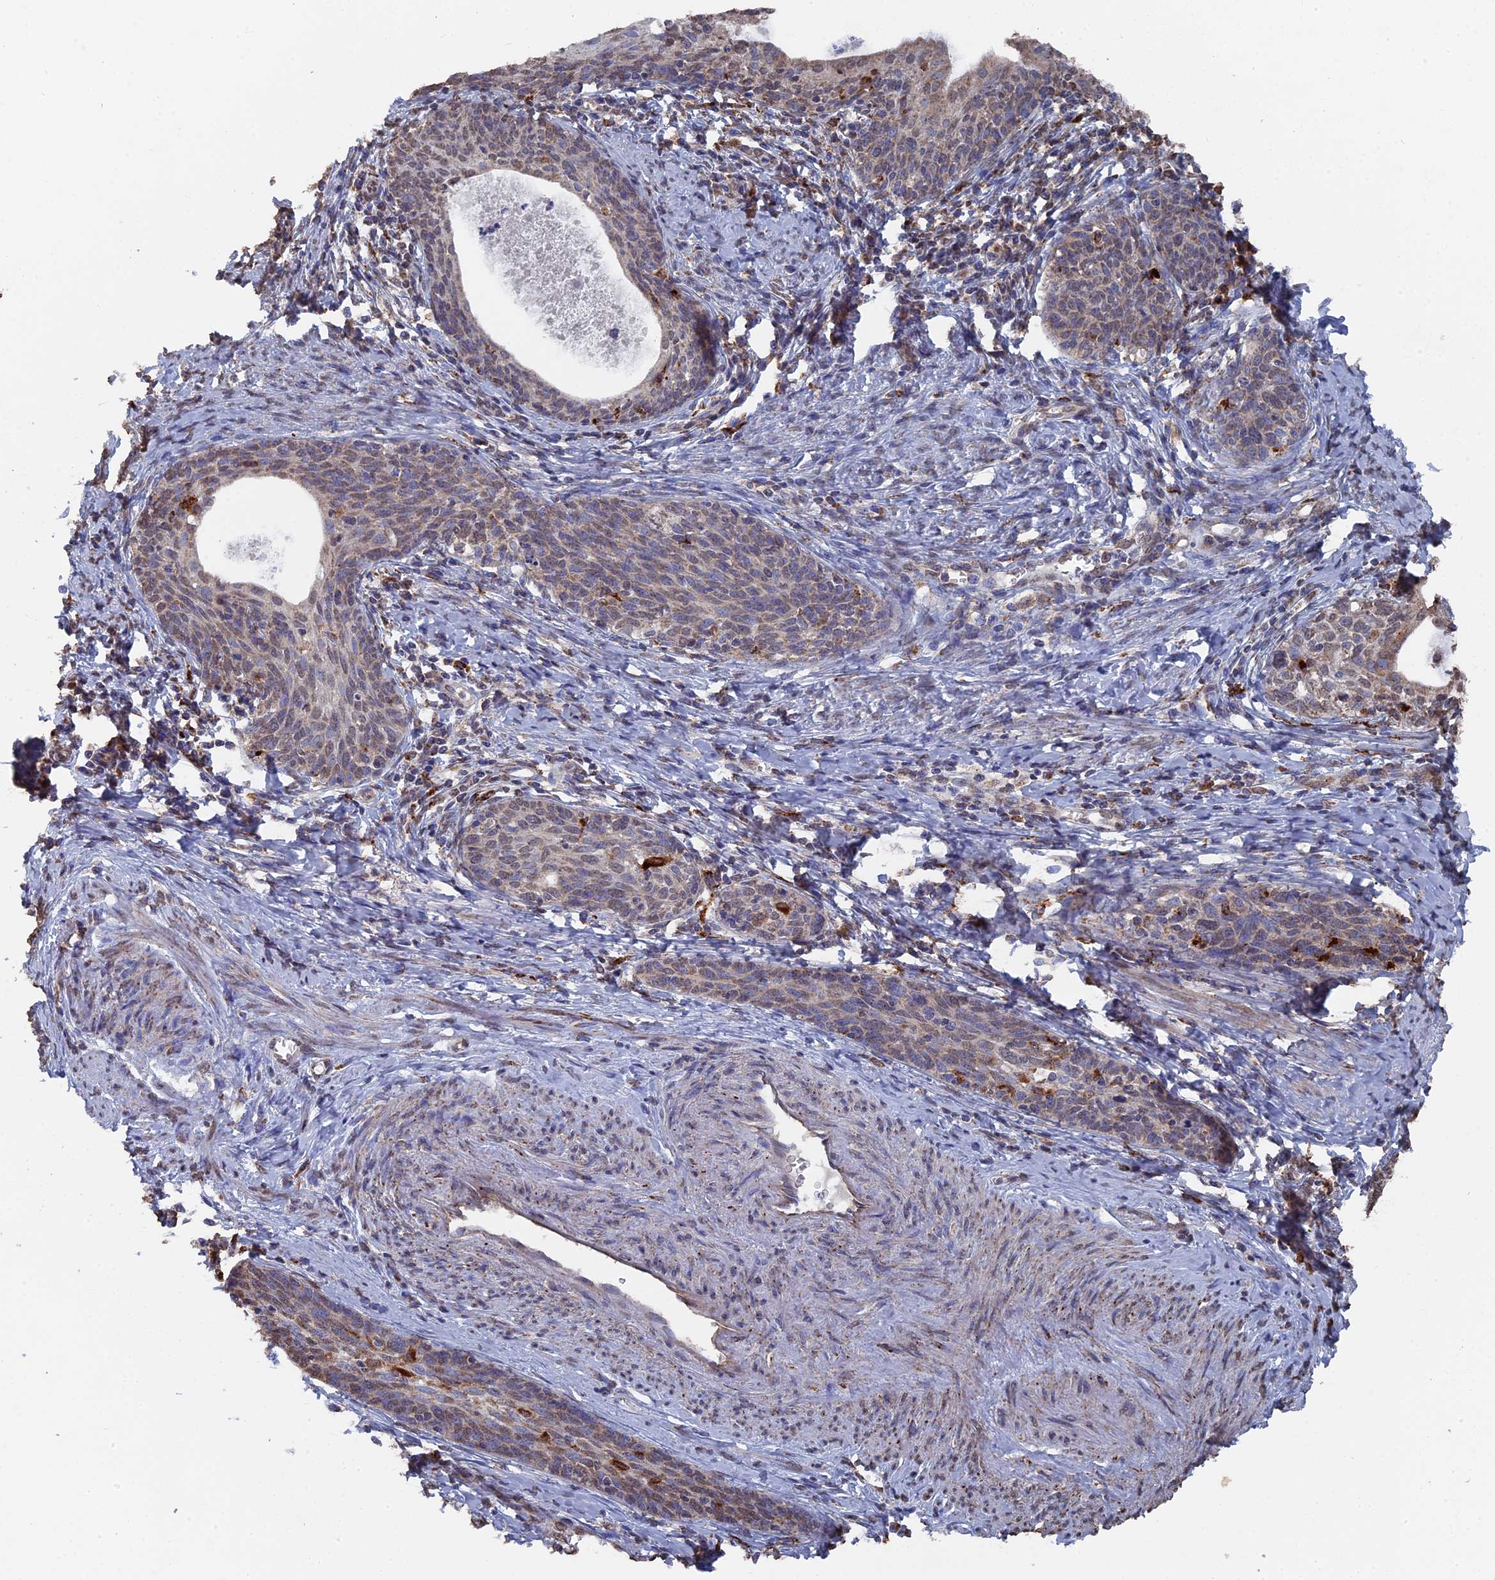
{"staining": {"intensity": "weak", "quantity": "25%-75%", "location": "nuclear"}, "tissue": "cervical cancer", "cell_type": "Tumor cells", "image_type": "cancer", "snomed": [{"axis": "morphology", "description": "Squamous cell carcinoma, NOS"}, {"axis": "topography", "description": "Cervix"}], "caption": "Cervical cancer stained with a brown dye reveals weak nuclear positive expression in approximately 25%-75% of tumor cells.", "gene": "SMG9", "patient": {"sex": "female", "age": 52}}